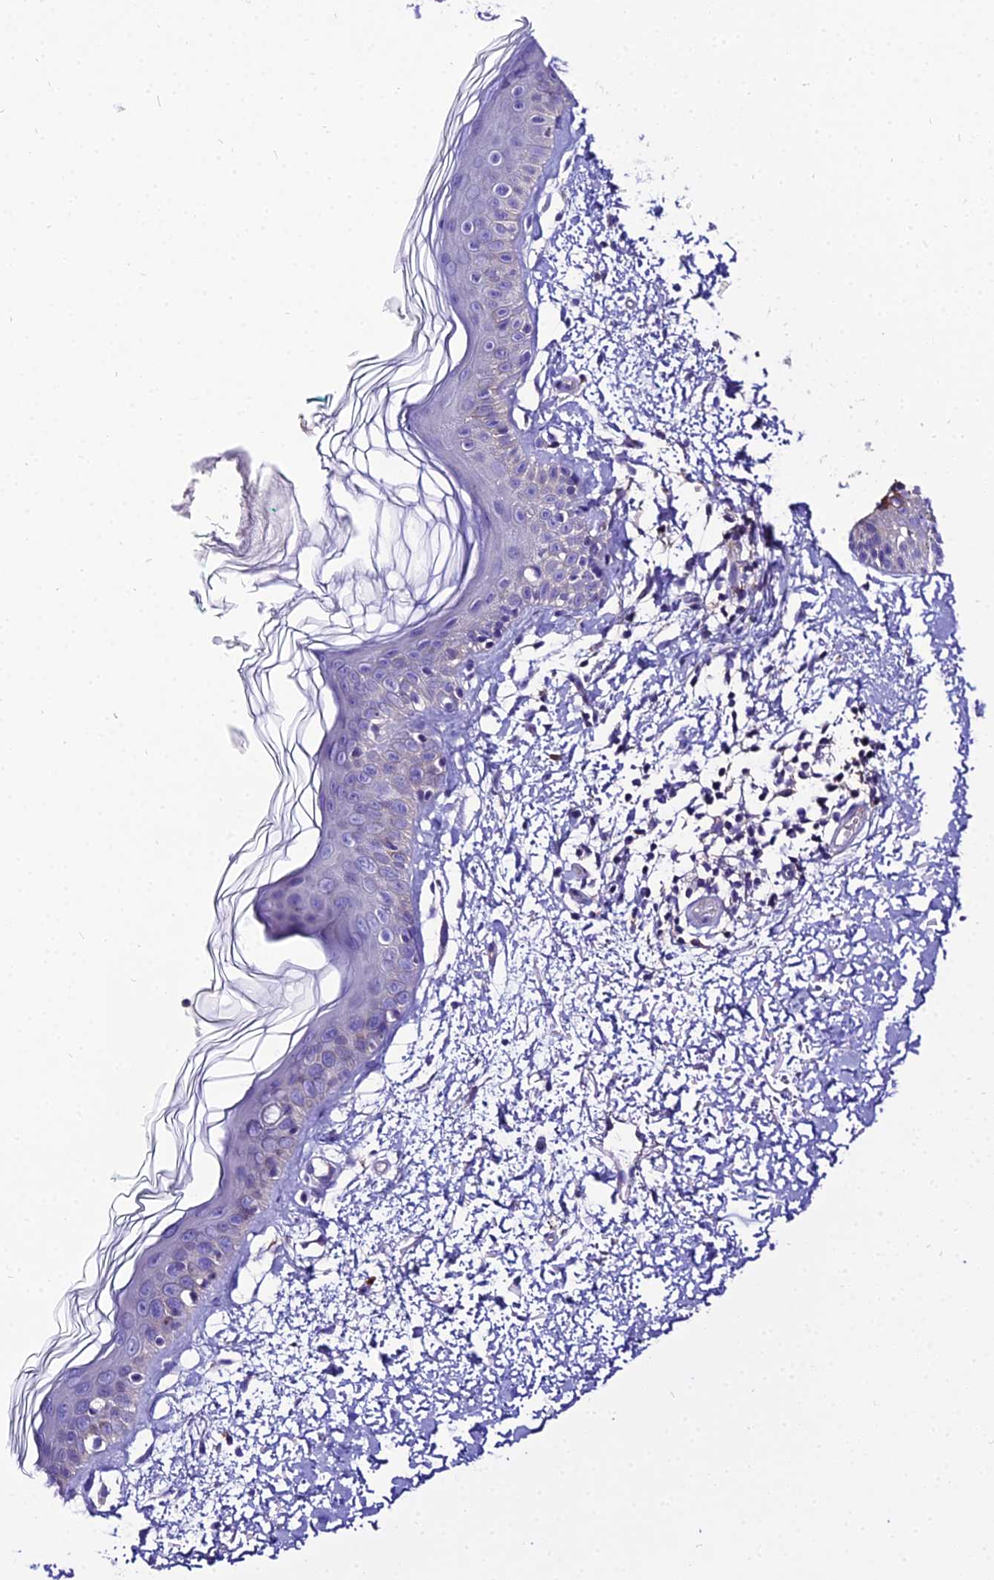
{"staining": {"intensity": "negative", "quantity": "none", "location": "none"}, "tissue": "skin", "cell_type": "Fibroblasts", "image_type": "normal", "snomed": [{"axis": "morphology", "description": "Normal tissue, NOS"}, {"axis": "topography", "description": "Skin"}], "caption": "Immunohistochemistry photomicrograph of normal skin stained for a protein (brown), which shows no staining in fibroblasts.", "gene": "SHQ1", "patient": {"sex": "male", "age": 66}}